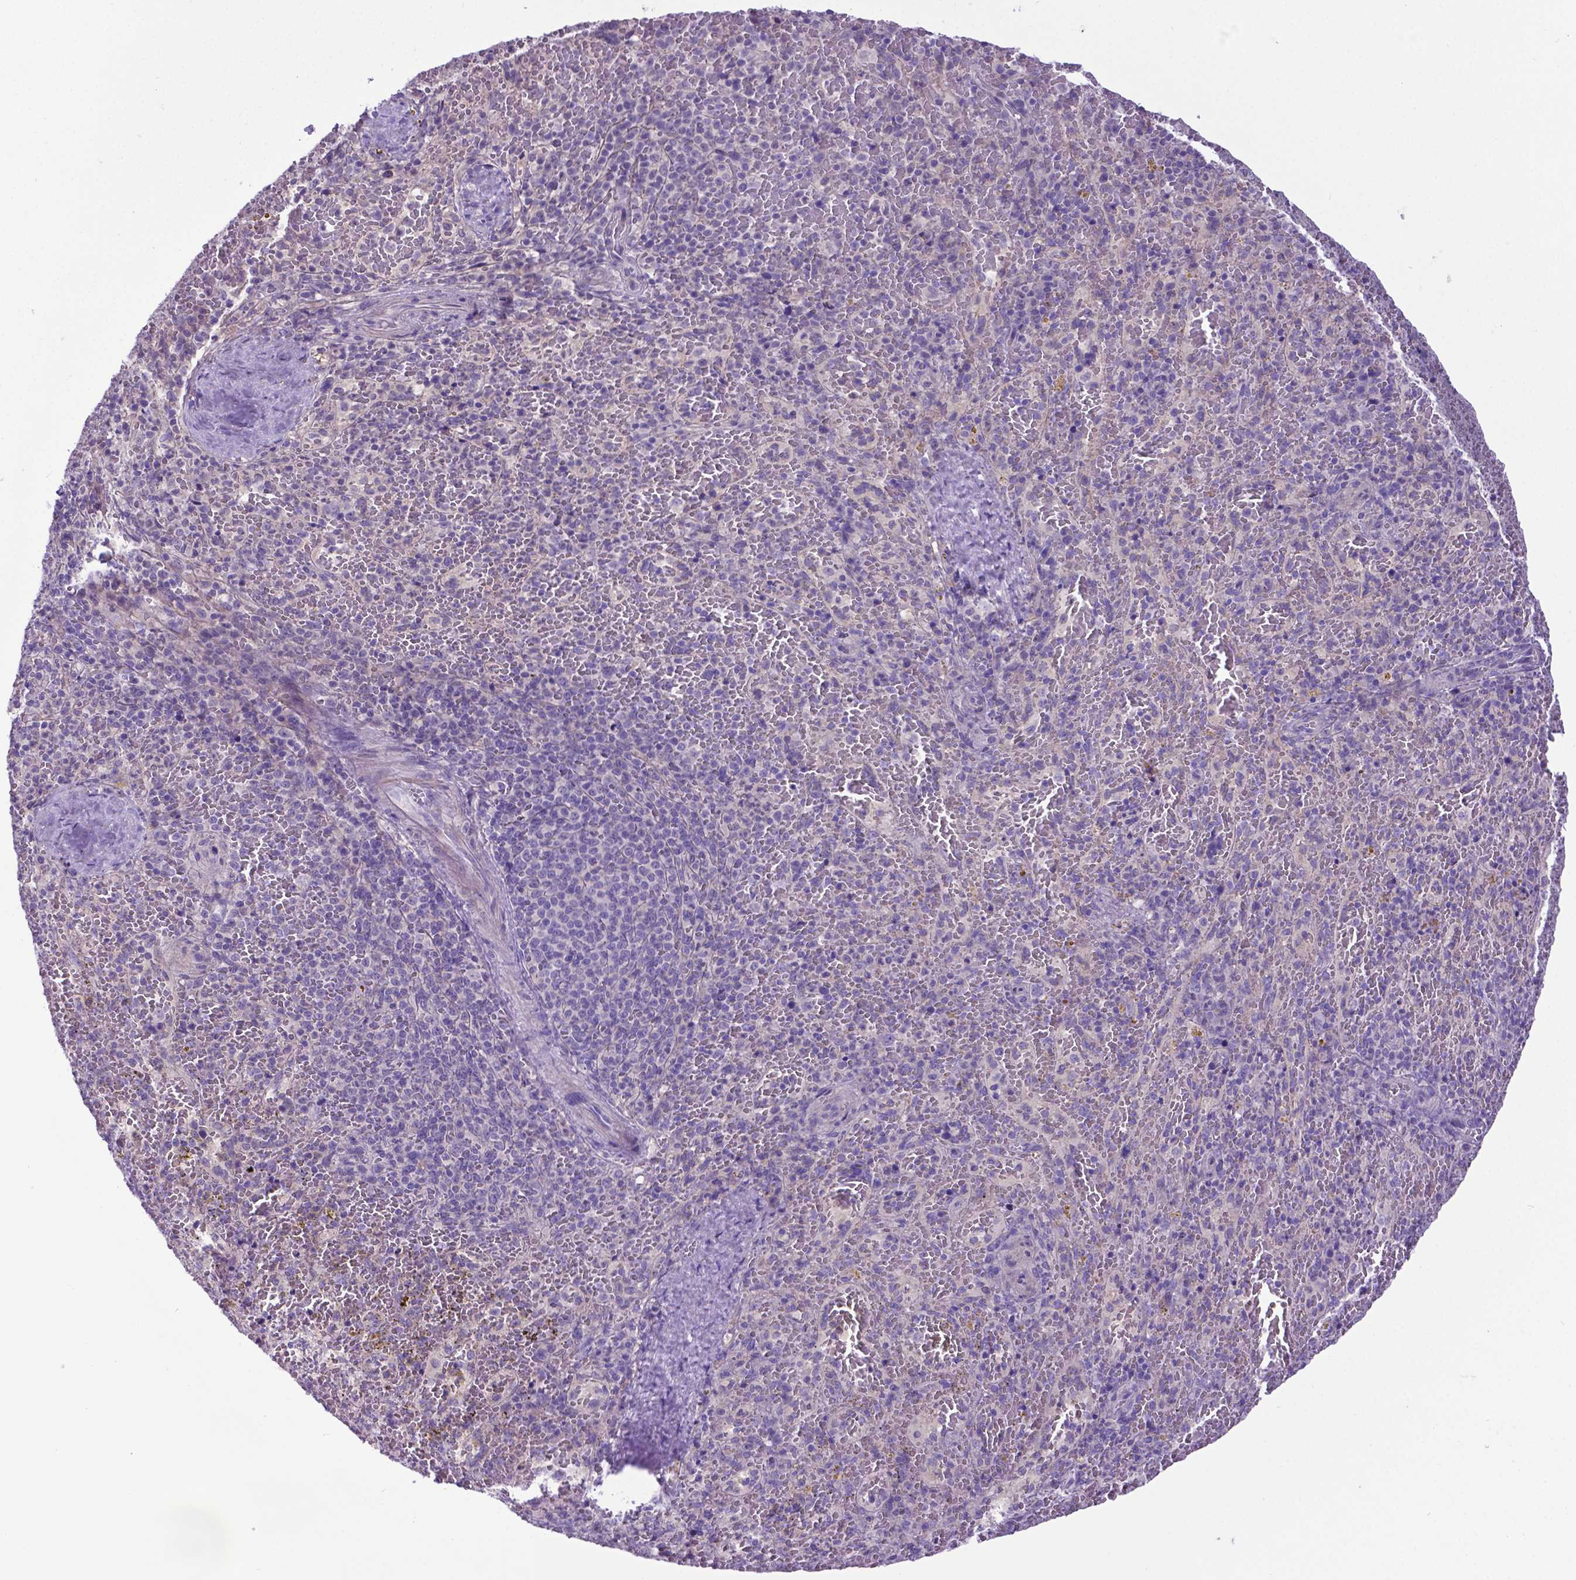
{"staining": {"intensity": "negative", "quantity": "none", "location": "none"}, "tissue": "spleen", "cell_type": "Cells in red pulp", "image_type": "normal", "snomed": [{"axis": "morphology", "description": "Normal tissue, NOS"}, {"axis": "topography", "description": "Spleen"}], "caption": "IHC micrograph of normal spleen: spleen stained with DAB (3,3'-diaminobenzidine) displays no significant protein staining in cells in red pulp.", "gene": "ADRA2B", "patient": {"sex": "female", "age": 50}}